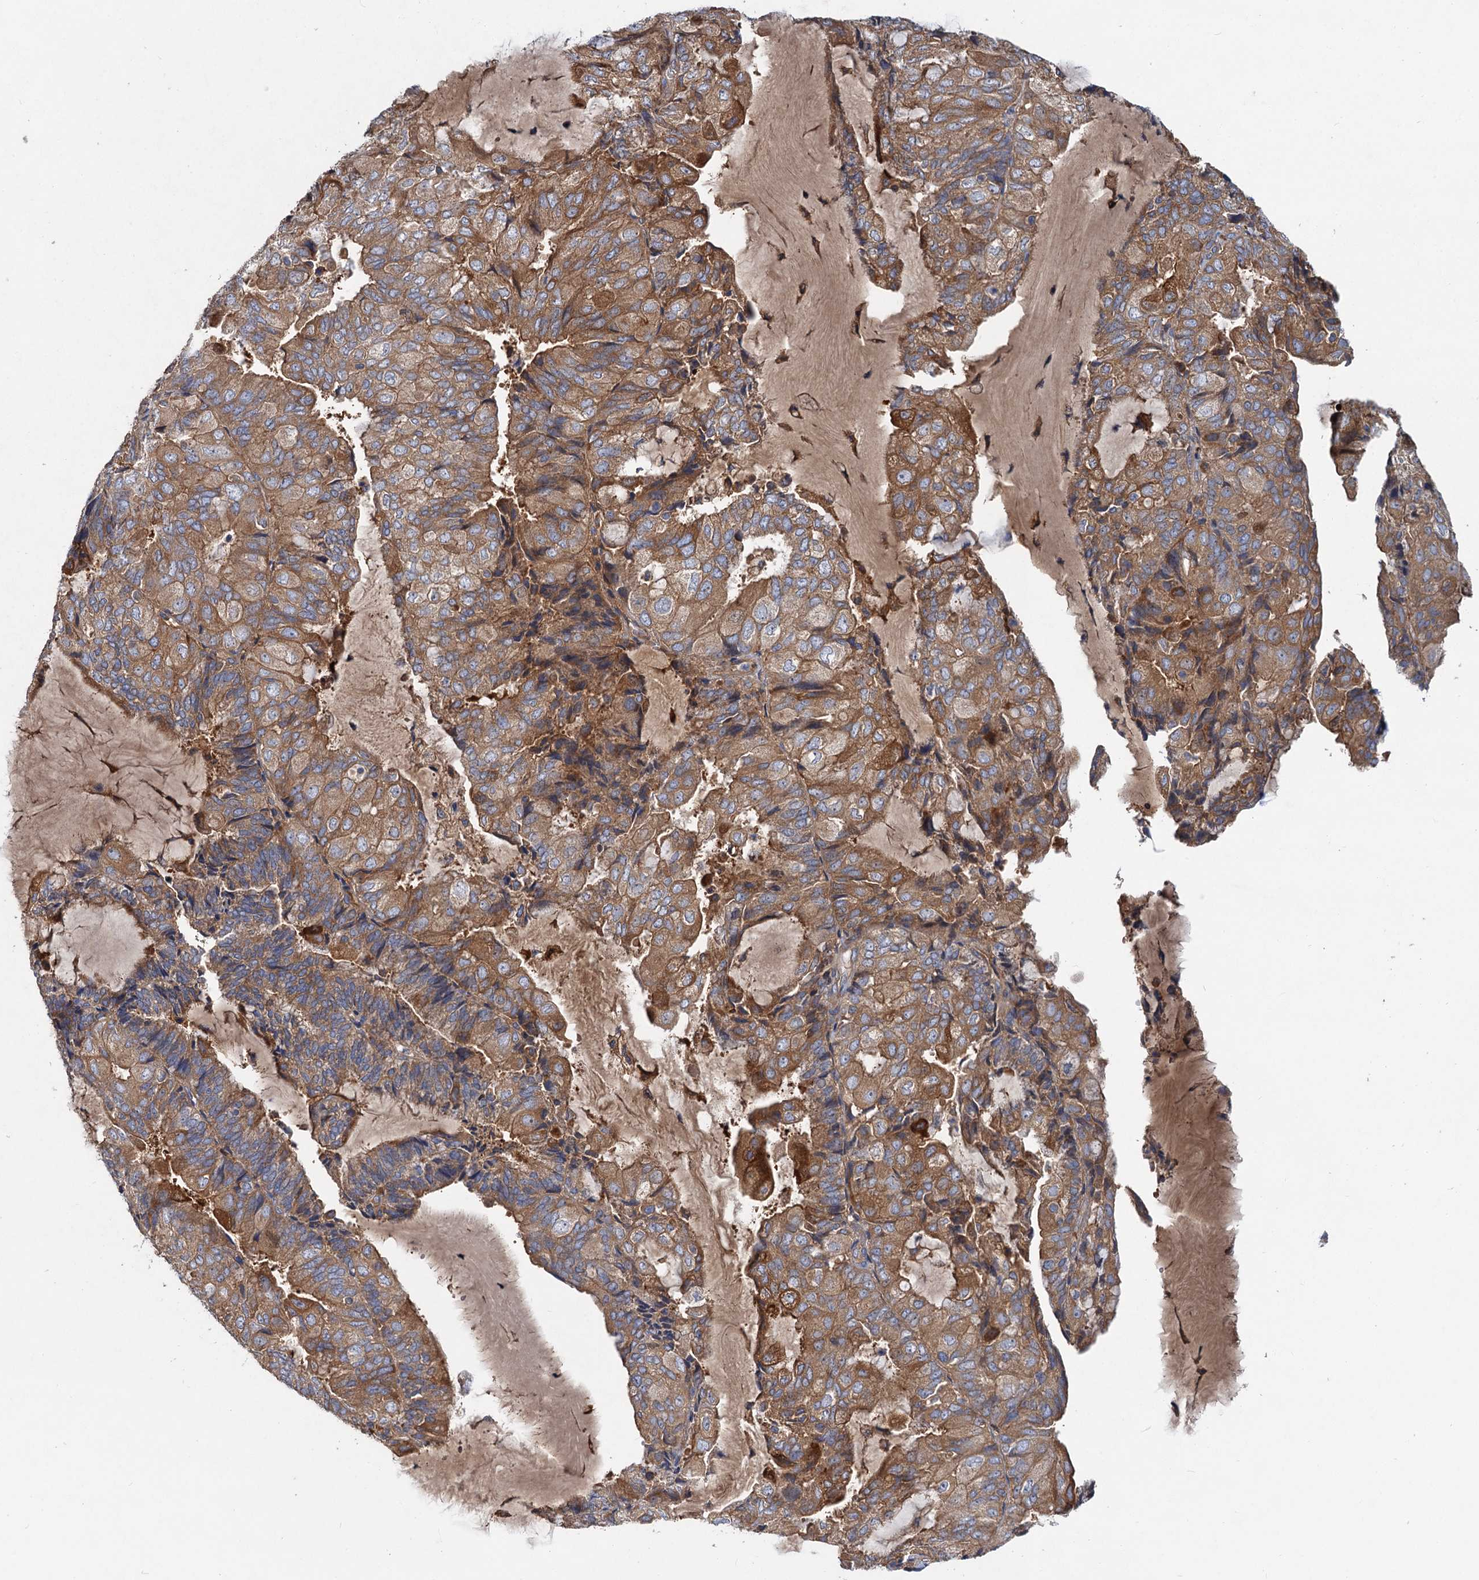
{"staining": {"intensity": "moderate", "quantity": ">75%", "location": "cytoplasmic/membranous"}, "tissue": "endometrial cancer", "cell_type": "Tumor cells", "image_type": "cancer", "snomed": [{"axis": "morphology", "description": "Adenocarcinoma, NOS"}, {"axis": "topography", "description": "Endometrium"}], "caption": "This is a histology image of immunohistochemistry (IHC) staining of endometrial cancer (adenocarcinoma), which shows moderate staining in the cytoplasmic/membranous of tumor cells.", "gene": "ALKBH7", "patient": {"sex": "female", "age": 81}}